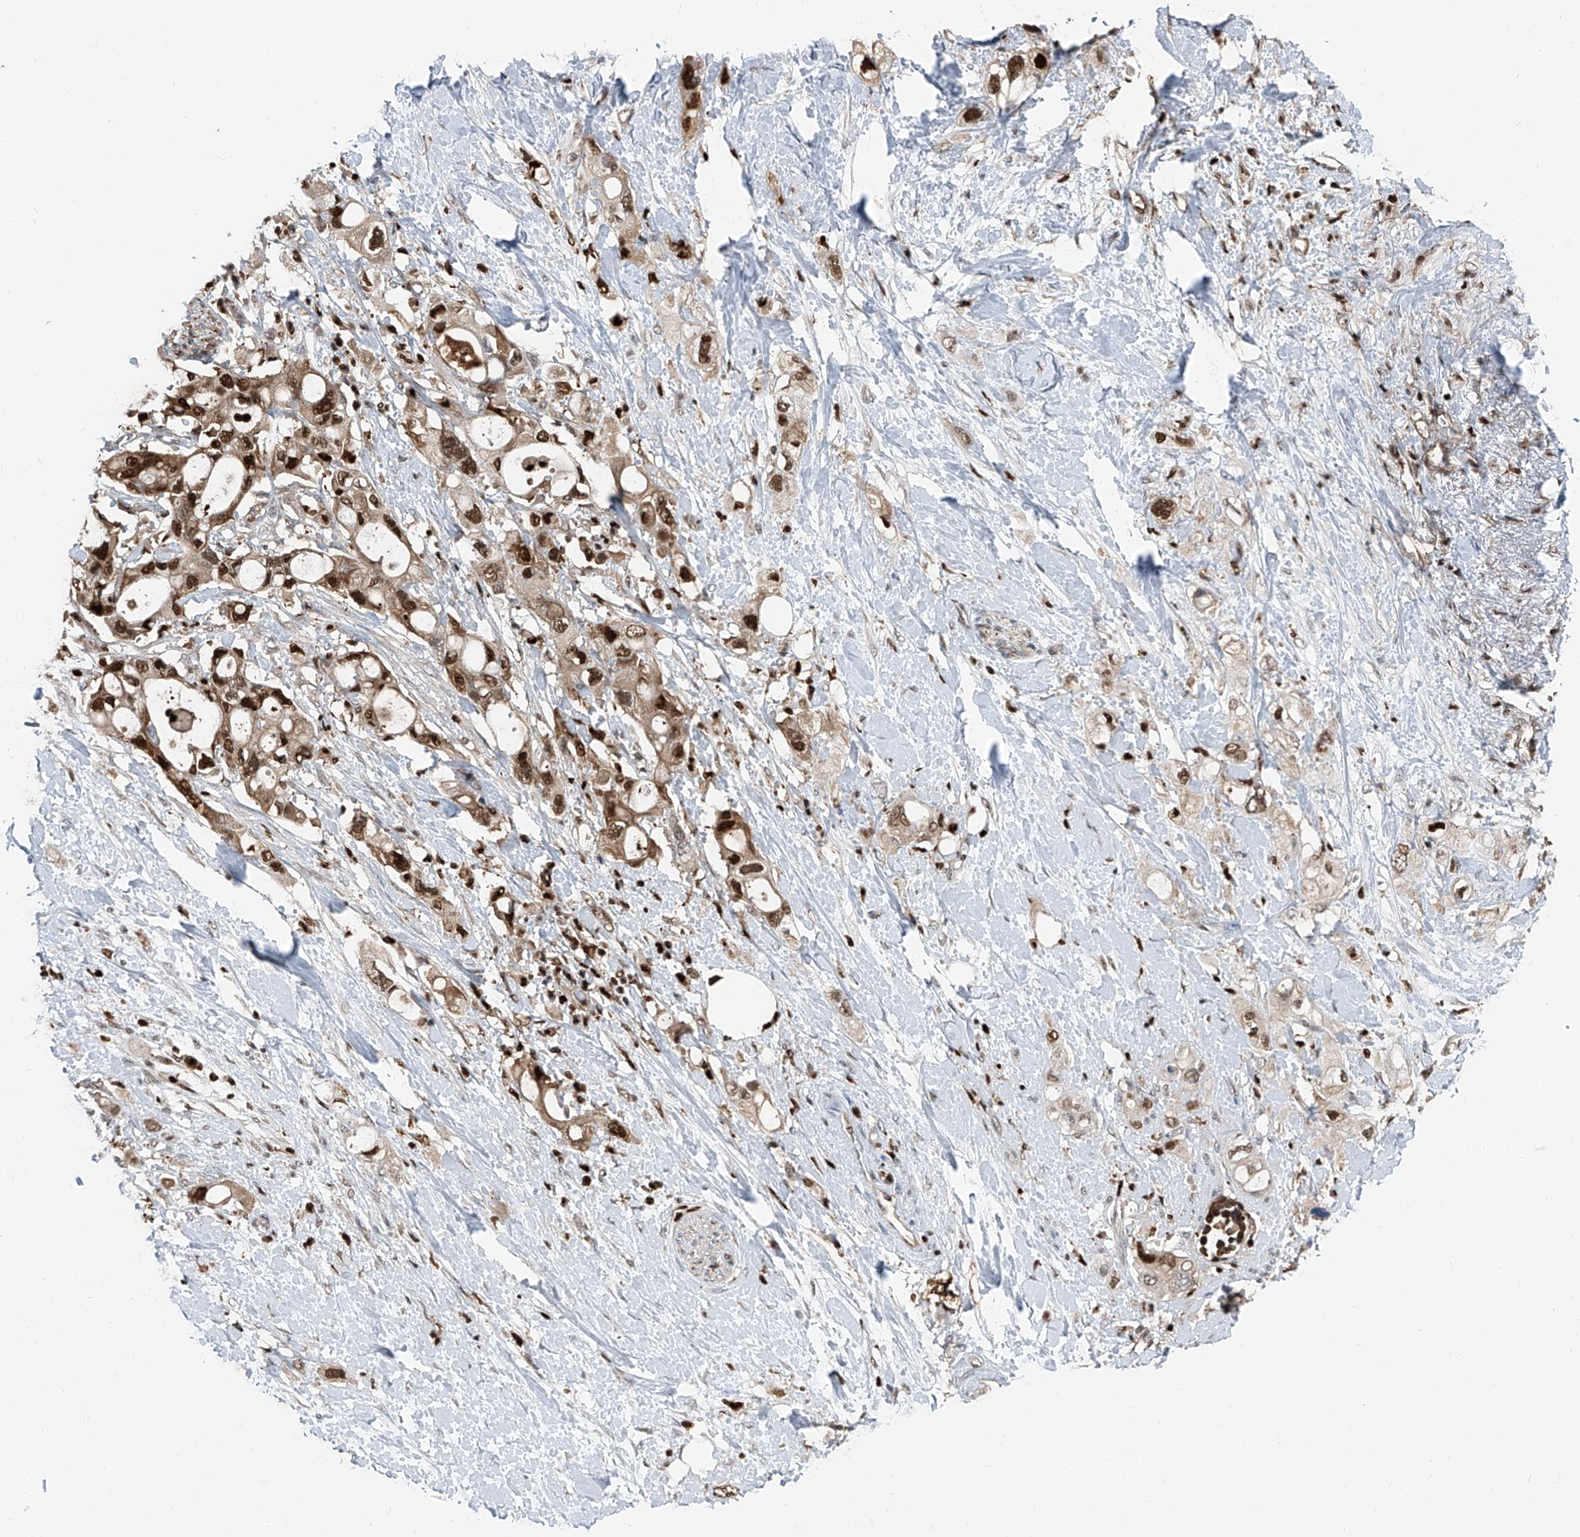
{"staining": {"intensity": "moderate", "quantity": ">75%", "location": "nuclear"}, "tissue": "pancreatic cancer", "cell_type": "Tumor cells", "image_type": "cancer", "snomed": [{"axis": "morphology", "description": "Adenocarcinoma, NOS"}, {"axis": "topography", "description": "Pancreas"}], "caption": "Protein staining demonstrates moderate nuclear positivity in approximately >75% of tumor cells in pancreatic adenocarcinoma.", "gene": "PSMB10", "patient": {"sex": "female", "age": 56}}